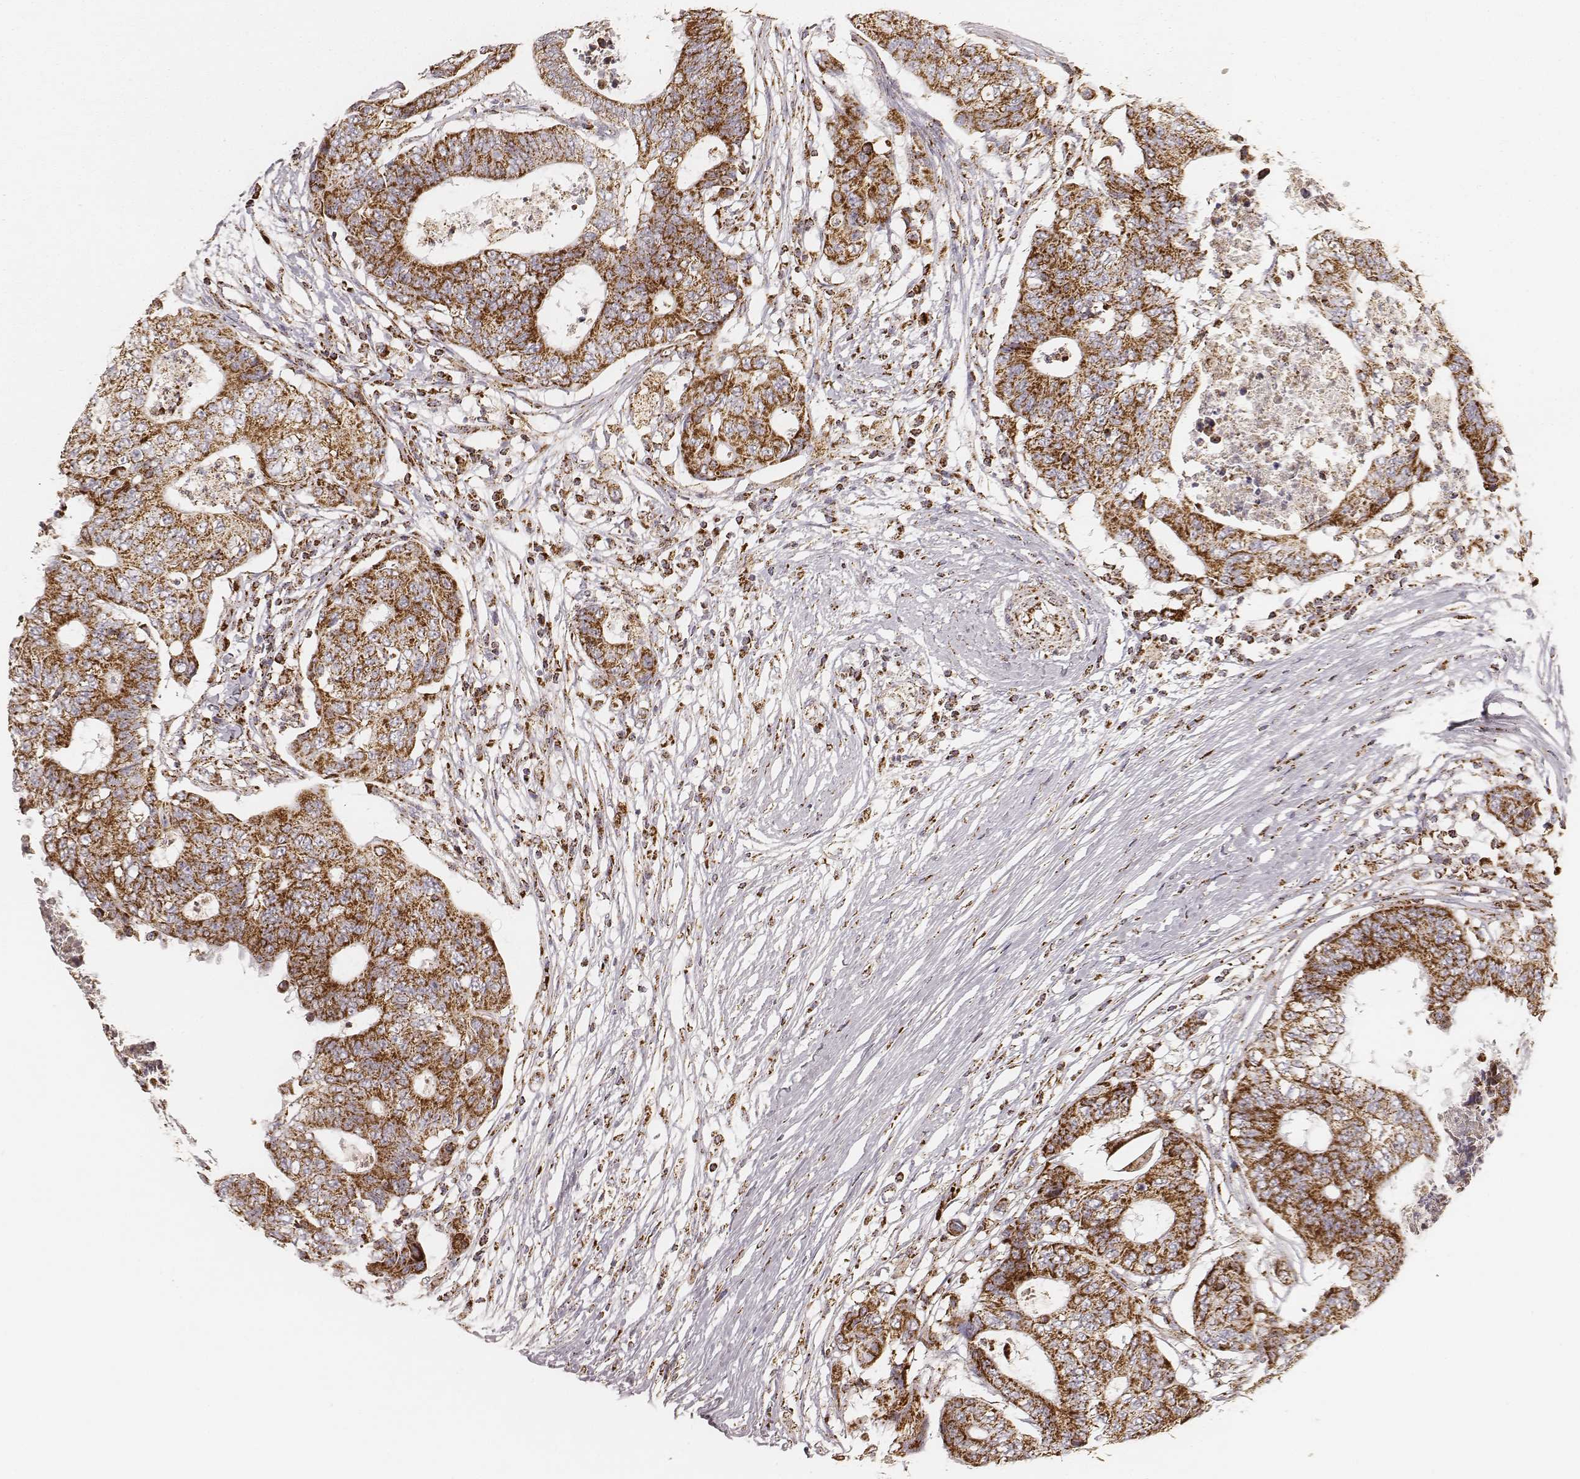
{"staining": {"intensity": "strong", "quantity": ">75%", "location": "cytoplasmic/membranous"}, "tissue": "colorectal cancer", "cell_type": "Tumor cells", "image_type": "cancer", "snomed": [{"axis": "morphology", "description": "Adenocarcinoma, NOS"}, {"axis": "topography", "description": "Colon"}], "caption": "This histopathology image demonstrates colorectal cancer (adenocarcinoma) stained with IHC to label a protein in brown. The cytoplasmic/membranous of tumor cells show strong positivity for the protein. Nuclei are counter-stained blue.", "gene": "CS", "patient": {"sex": "female", "age": 48}}